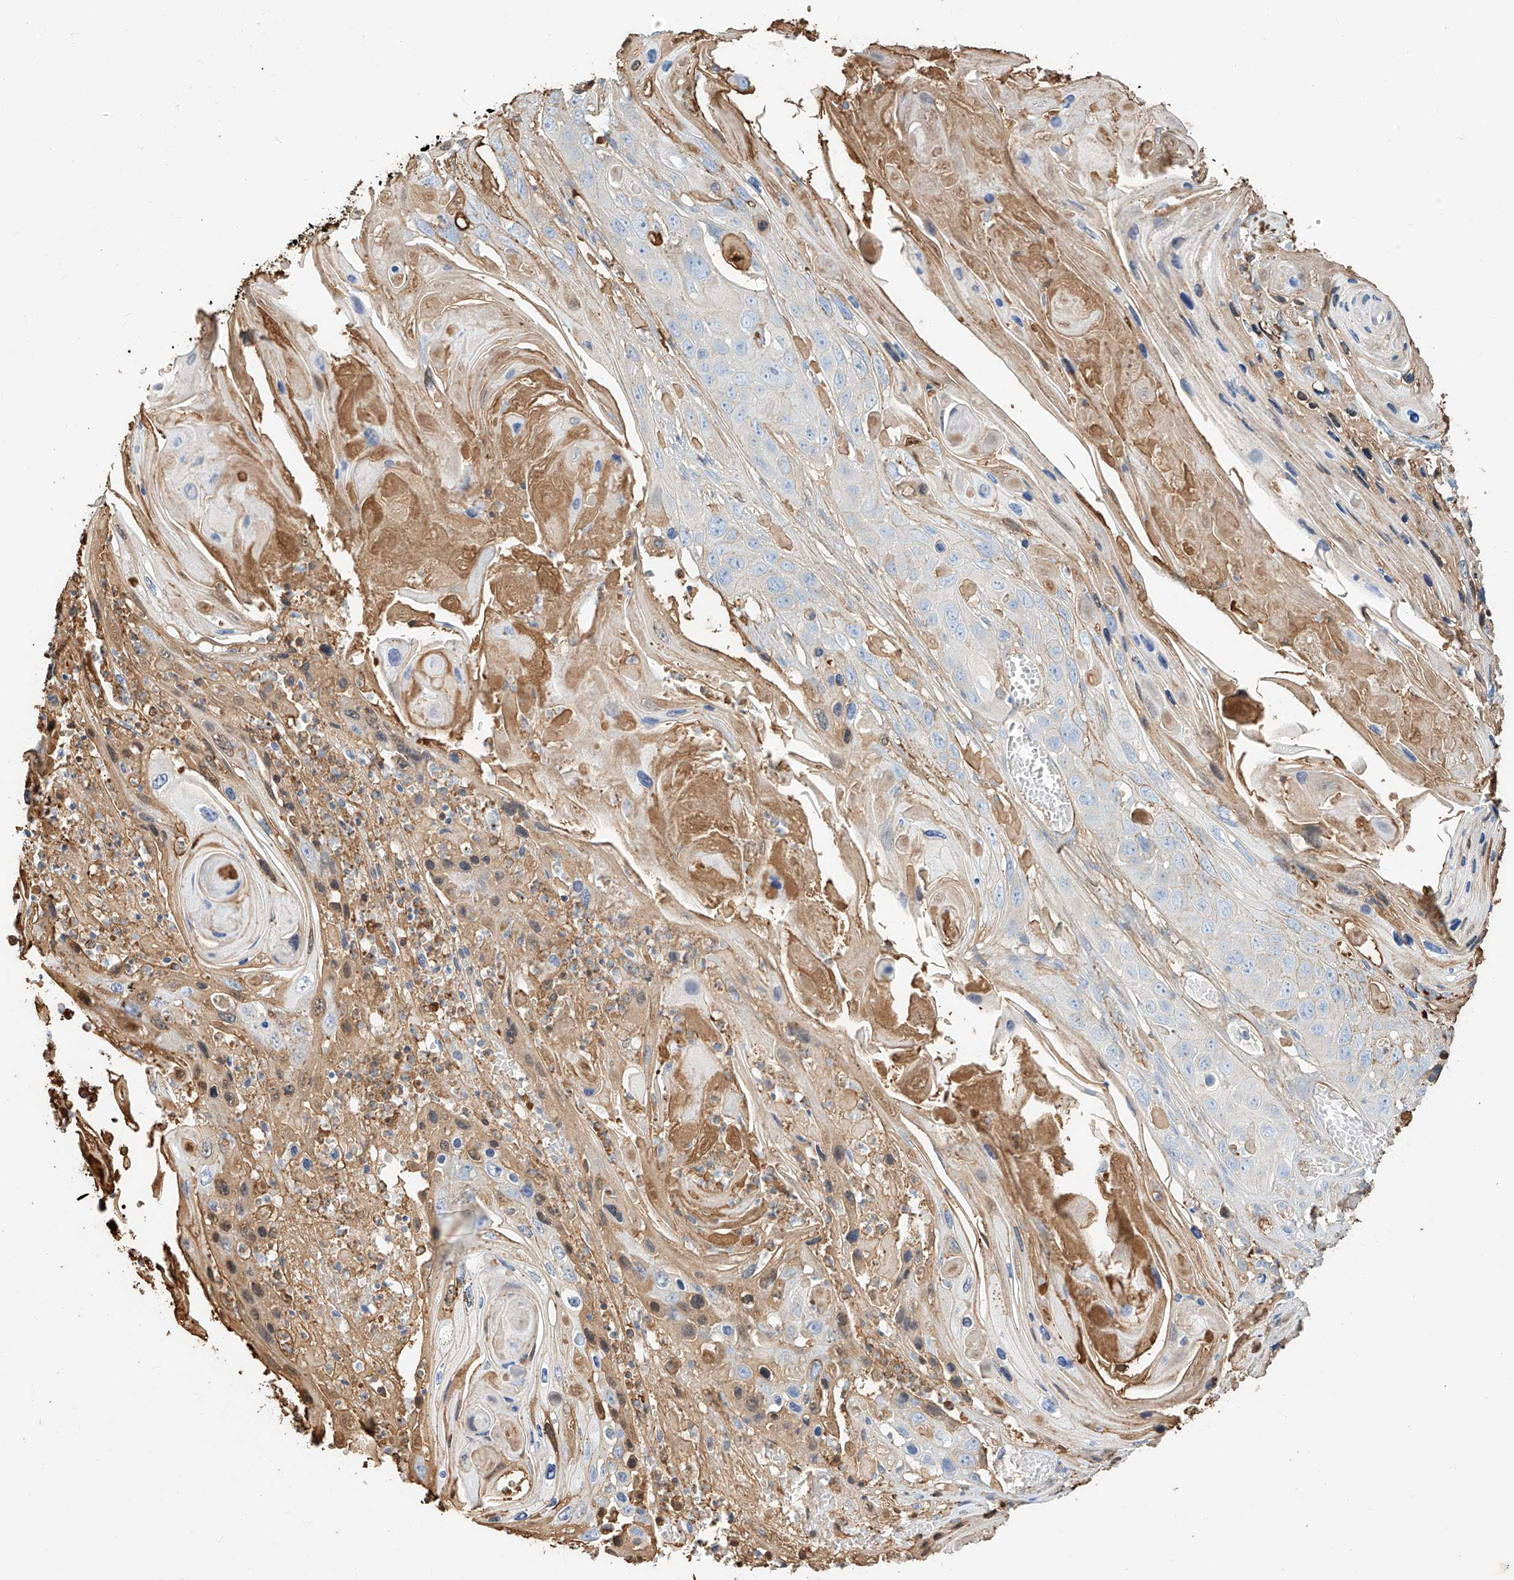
{"staining": {"intensity": "moderate", "quantity": "<25%", "location": "cytoplasmic/membranous"}, "tissue": "skin cancer", "cell_type": "Tumor cells", "image_type": "cancer", "snomed": [{"axis": "morphology", "description": "Squamous cell carcinoma, NOS"}, {"axis": "topography", "description": "Skin"}], "caption": "IHC histopathology image of human skin cancer (squamous cell carcinoma) stained for a protein (brown), which exhibits low levels of moderate cytoplasmic/membranous expression in about <25% of tumor cells.", "gene": "ZFP30", "patient": {"sex": "male", "age": 55}}